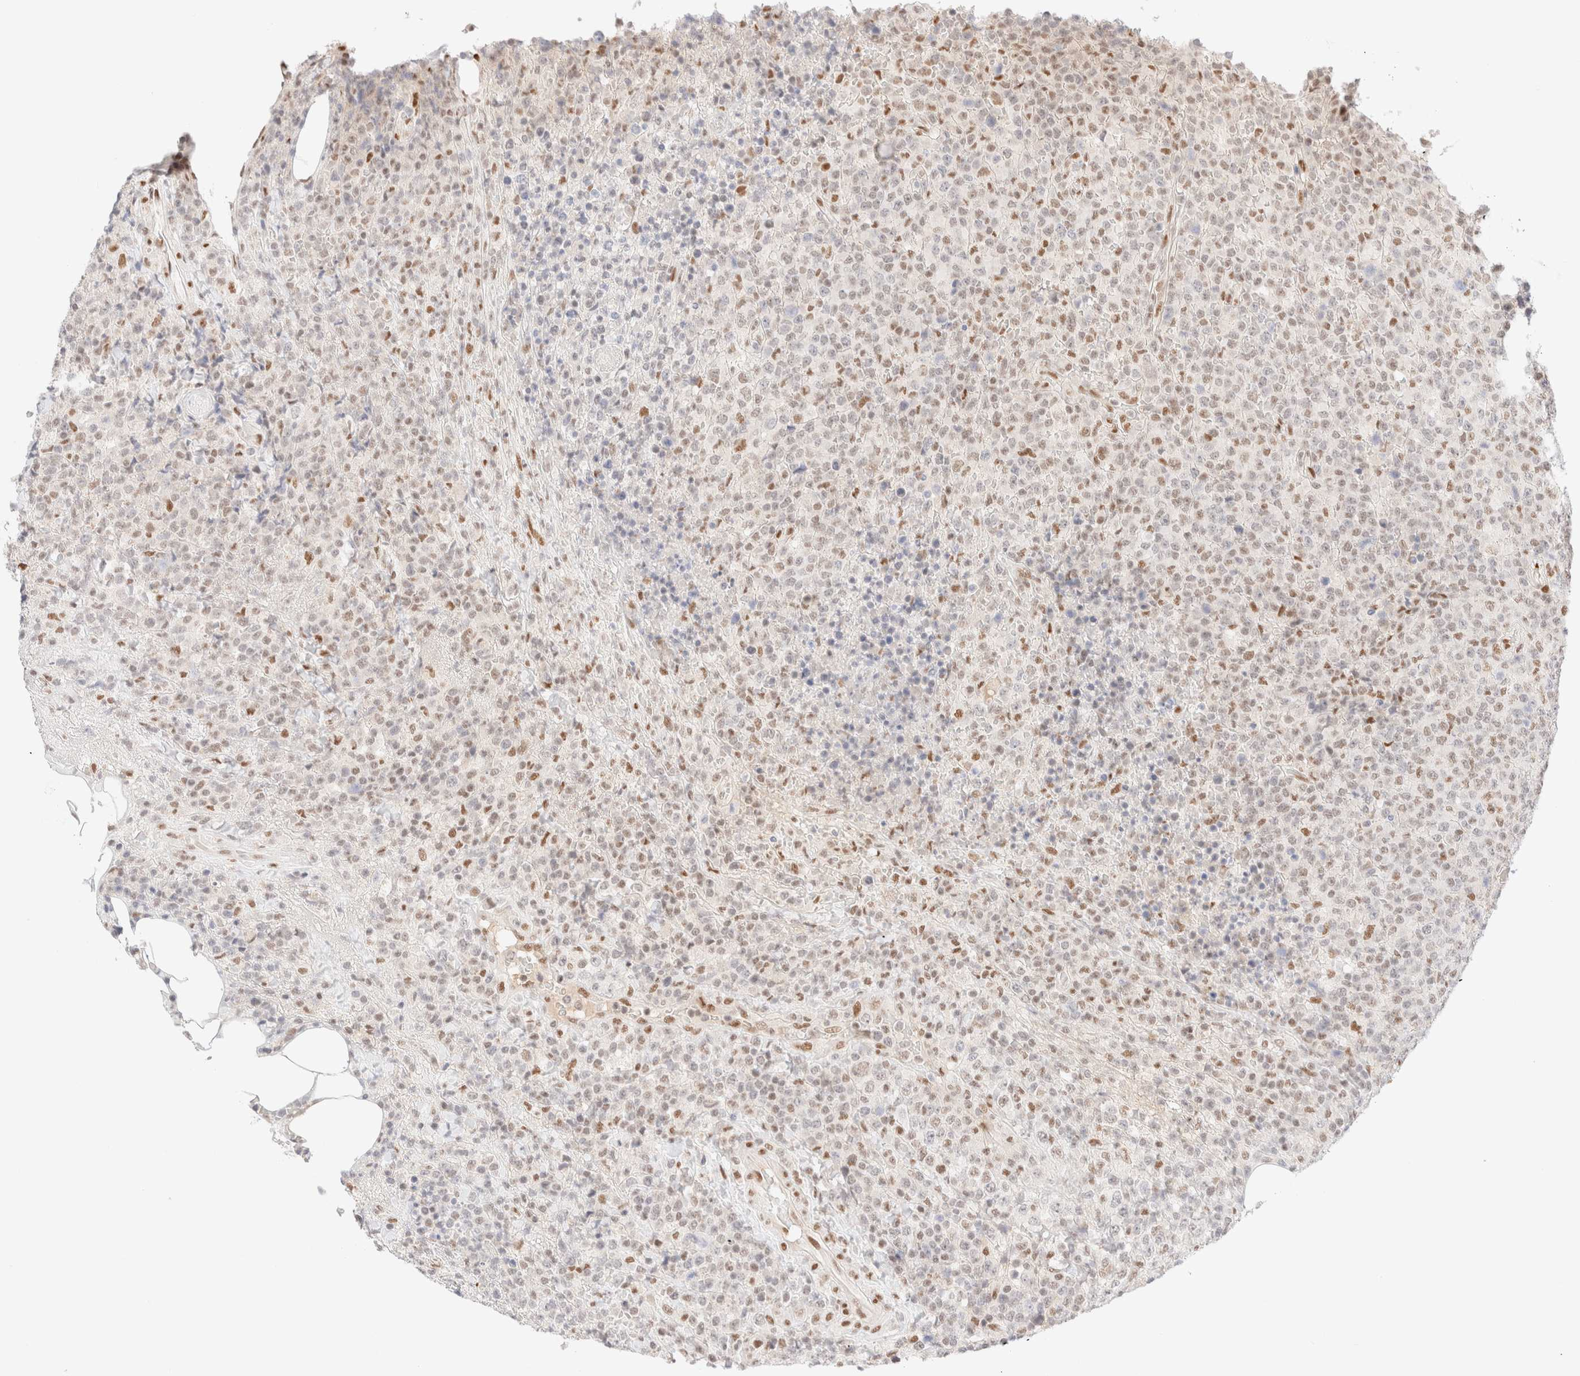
{"staining": {"intensity": "weak", "quantity": ">75%", "location": "nuclear"}, "tissue": "lymphoma", "cell_type": "Tumor cells", "image_type": "cancer", "snomed": [{"axis": "morphology", "description": "Malignant lymphoma, non-Hodgkin's type, High grade"}, {"axis": "topography", "description": "Lymph node"}], "caption": "Tumor cells exhibit low levels of weak nuclear staining in about >75% of cells in human lymphoma.", "gene": "CIC", "patient": {"sex": "male", "age": 13}}